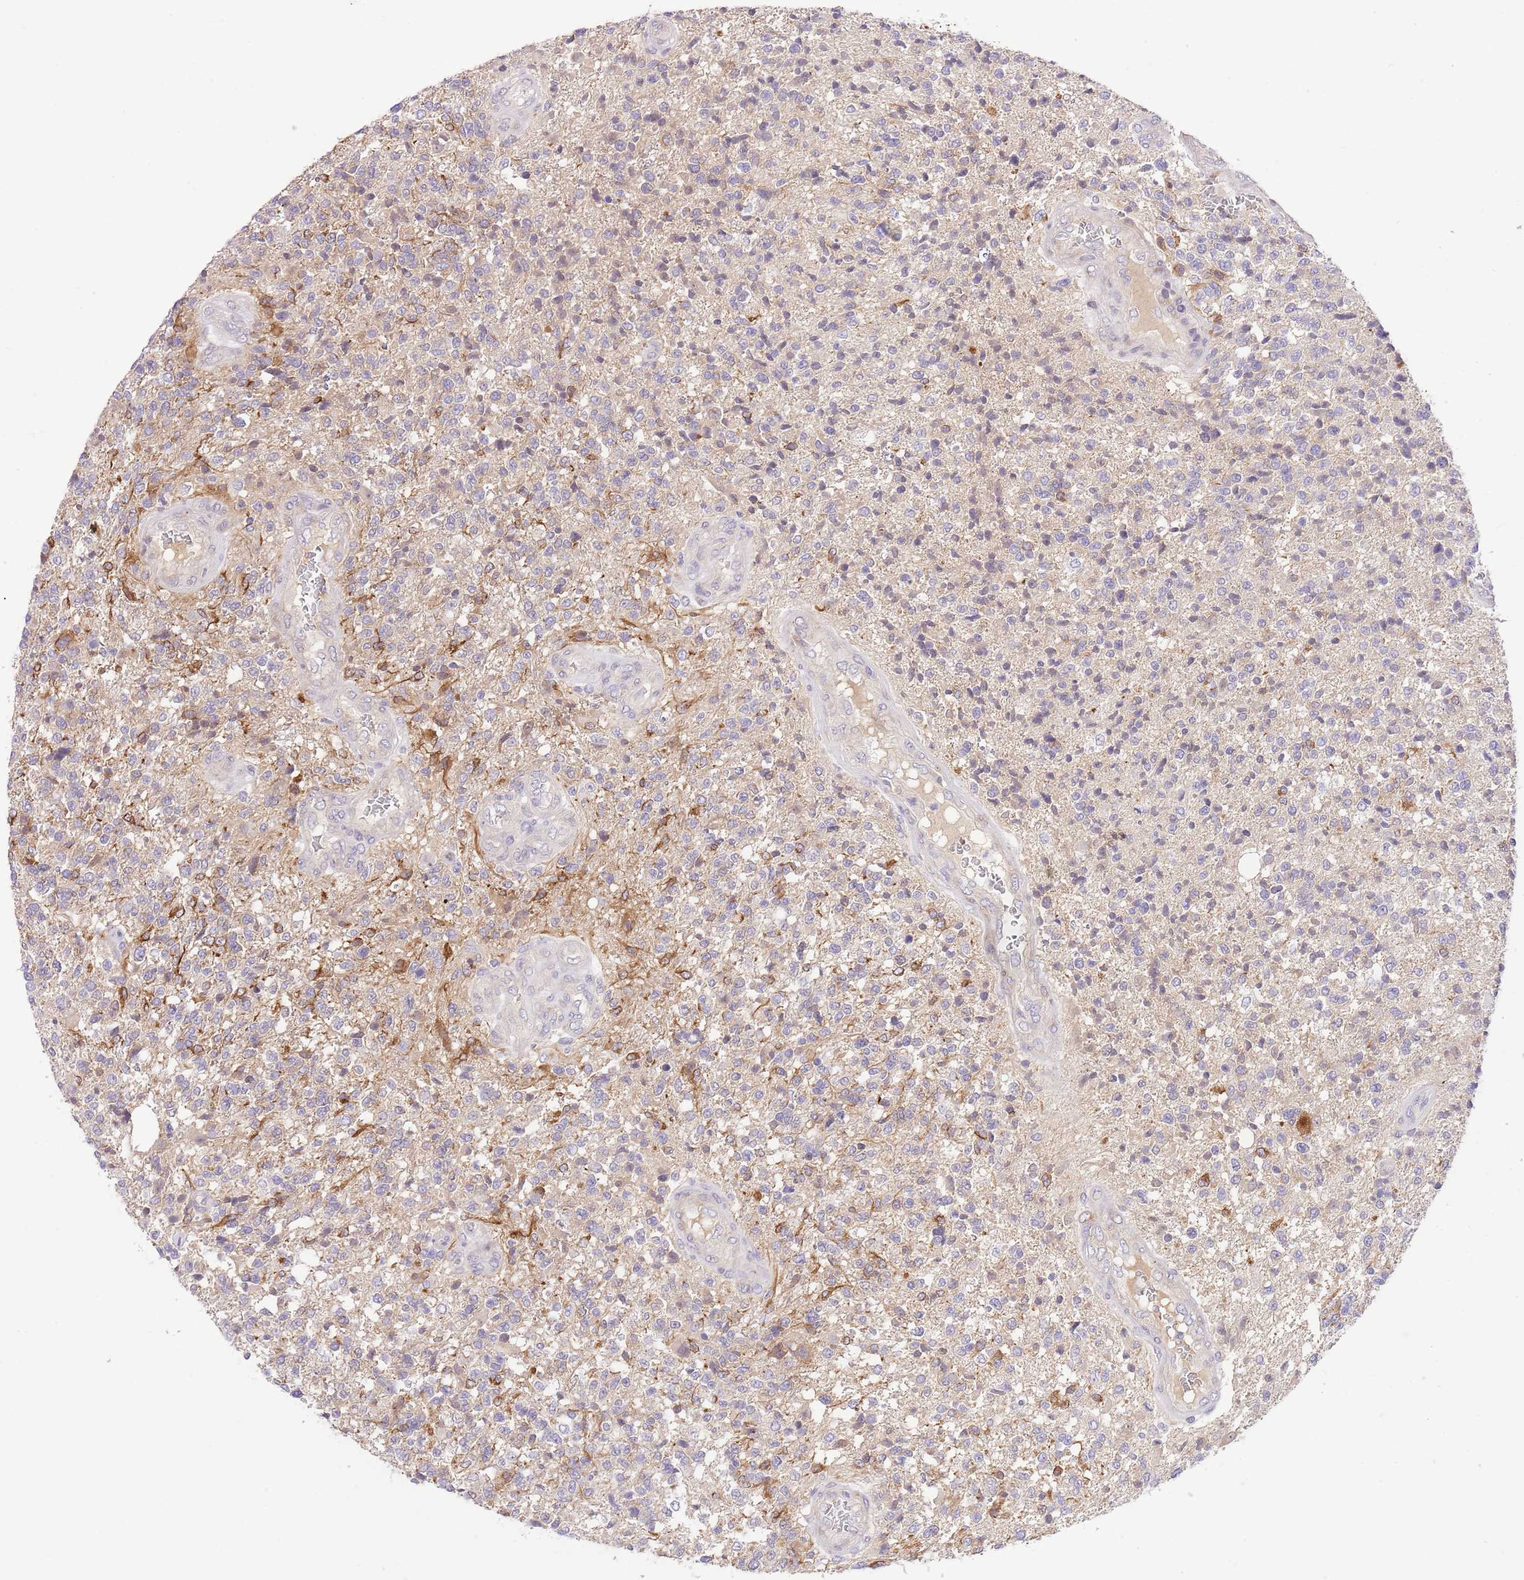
{"staining": {"intensity": "negative", "quantity": "none", "location": "none"}, "tissue": "glioma", "cell_type": "Tumor cells", "image_type": "cancer", "snomed": [{"axis": "morphology", "description": "Glioma, malignant, High grade"}, {"axis": "topography", "description": "Brain"}], "caption": "Tumor cells show no significant protein expression in glioma.", "gene": "RFK", "patient": {"sex": "male", "age": 56}}